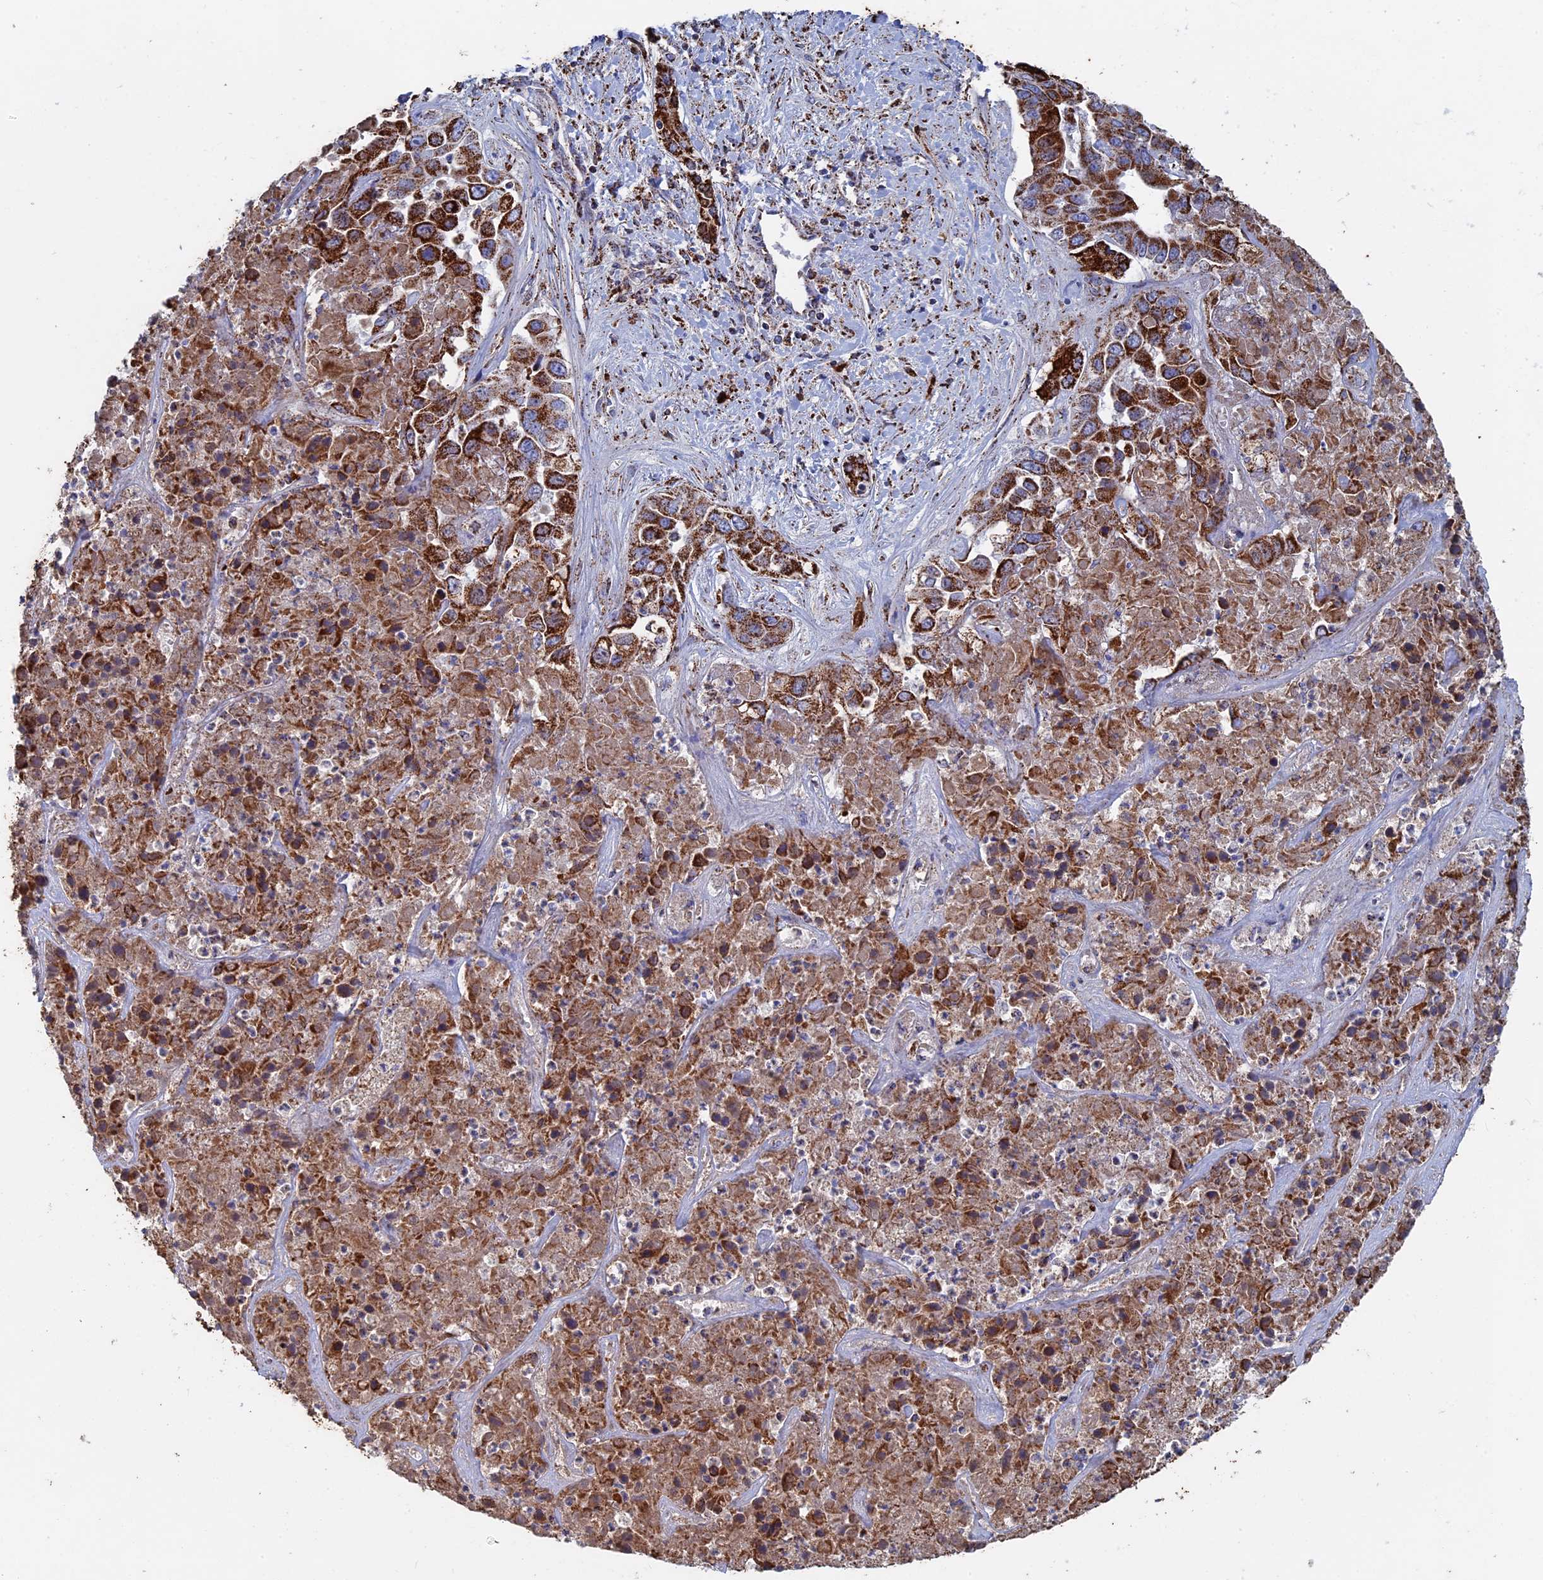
{"staining": {"intensity": "strong", "quantity": ">75%", "location": "cytoplasmic/membranous"}, "tissue": "liver cancer", "cell_type": "Tumor cells", "image_type": "cancer", "snomed": [{"axis": "morphology", "description": "Cholangiocarcinoma"}, {"axis": "topography", "description": "Liver"}], "caption": "High-power microscopy captured an IHC photomicrograph of liver cancer, revealing strong cytoplasmic/membranous expression in about >75% of tumor cells.", "gene": "SEC24D", "patient": {"sex": "female", "age": 52}}